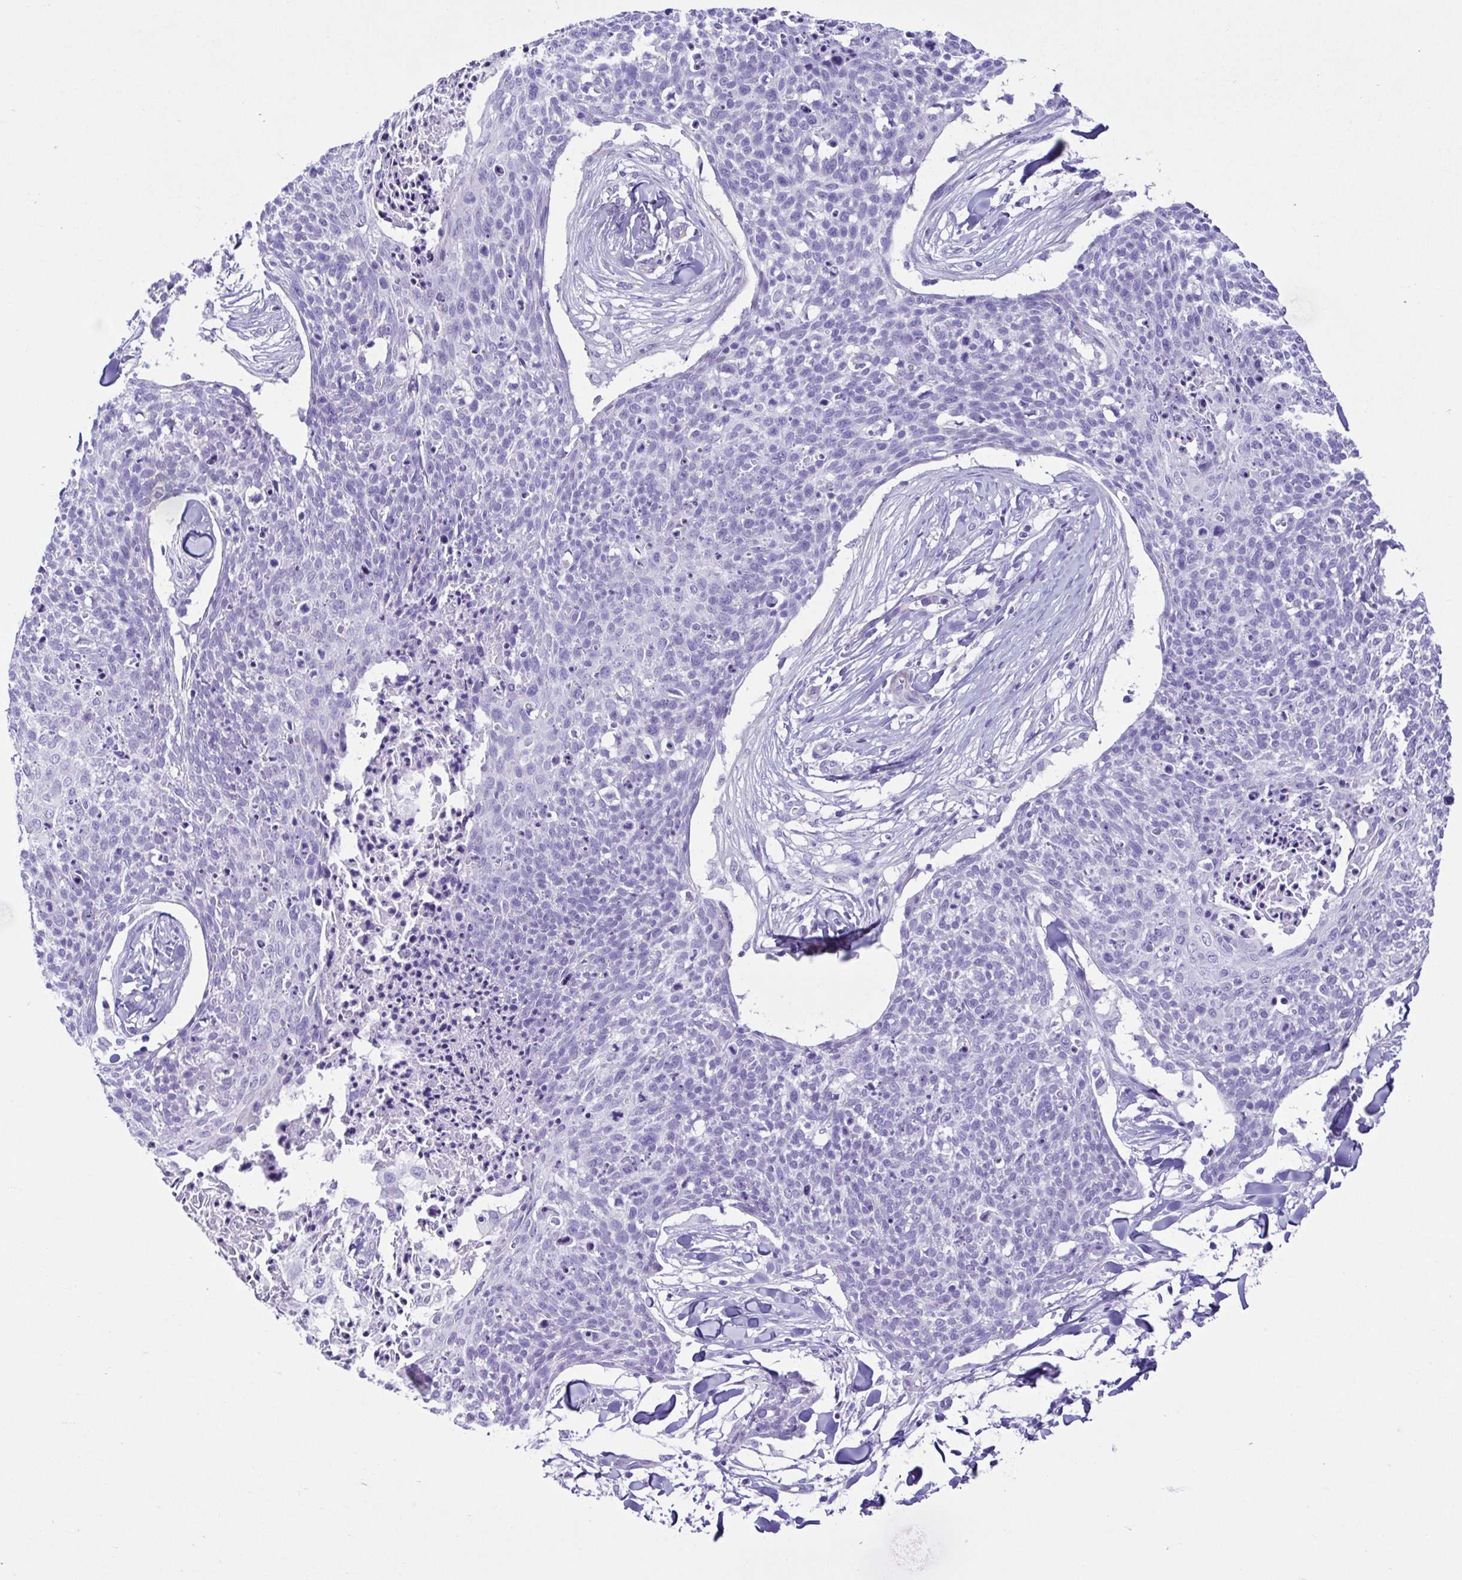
{"staining": {"intensity": "negative", "quantity": "none", "location": "none"}, "tissue": "skin cancer", "cell_type": "Tumor cells", "image_type": "cancer", "snomed": [{"axis": "morphology", "description": "Squamous cell carcinoma, NOS"}, {"axis": "topography", "description": "Skin"}, {"axis": "topography", "description": "Vulva"}], "caption": "Tumor cells show no significant protein expression in skin cancer (squamous cell carcinoma).", "gene": "CYP11B1", "patient": {"sex": "female", "age": 75}}